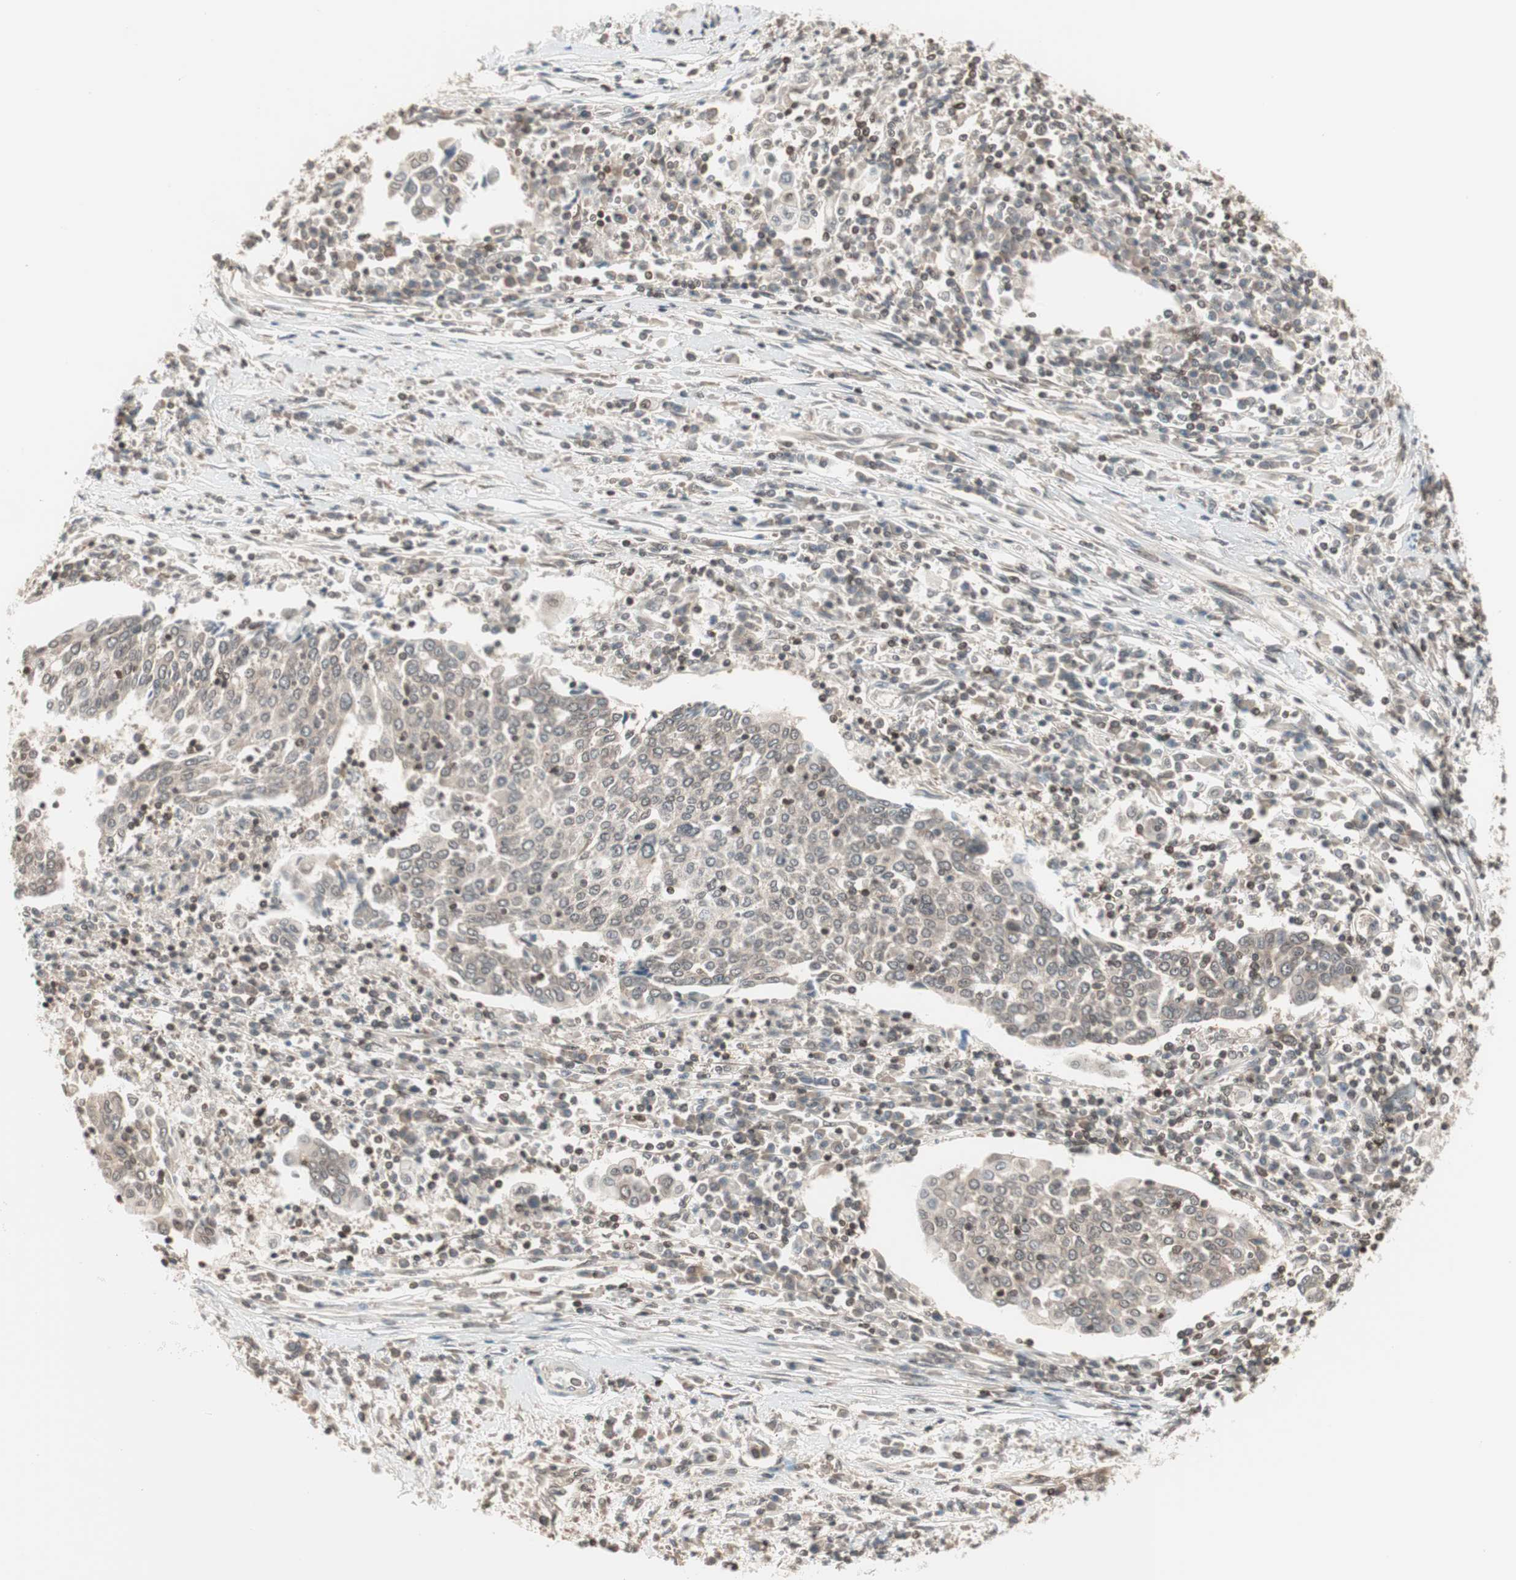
{"staining": {"intensity": "weak", "quantity": "<25%", "location": "cytoplasmic/membranous"}, "tissue": "cervical cancer", "cell_type": "Tumor cells", "image_type": "cancer", "snomed": [{"axis": "morphology", "description": "Squamous cell carcinoma, NOS"}, {"axis": "topography", "description": "Cervix"}], "caption": "Human cervical cancer stained for a protein using immunohistochemistry demonstrates no expression in tumor cells.", "gene": "UBE2I", "patient": {"sex": "female", "age": 40}}